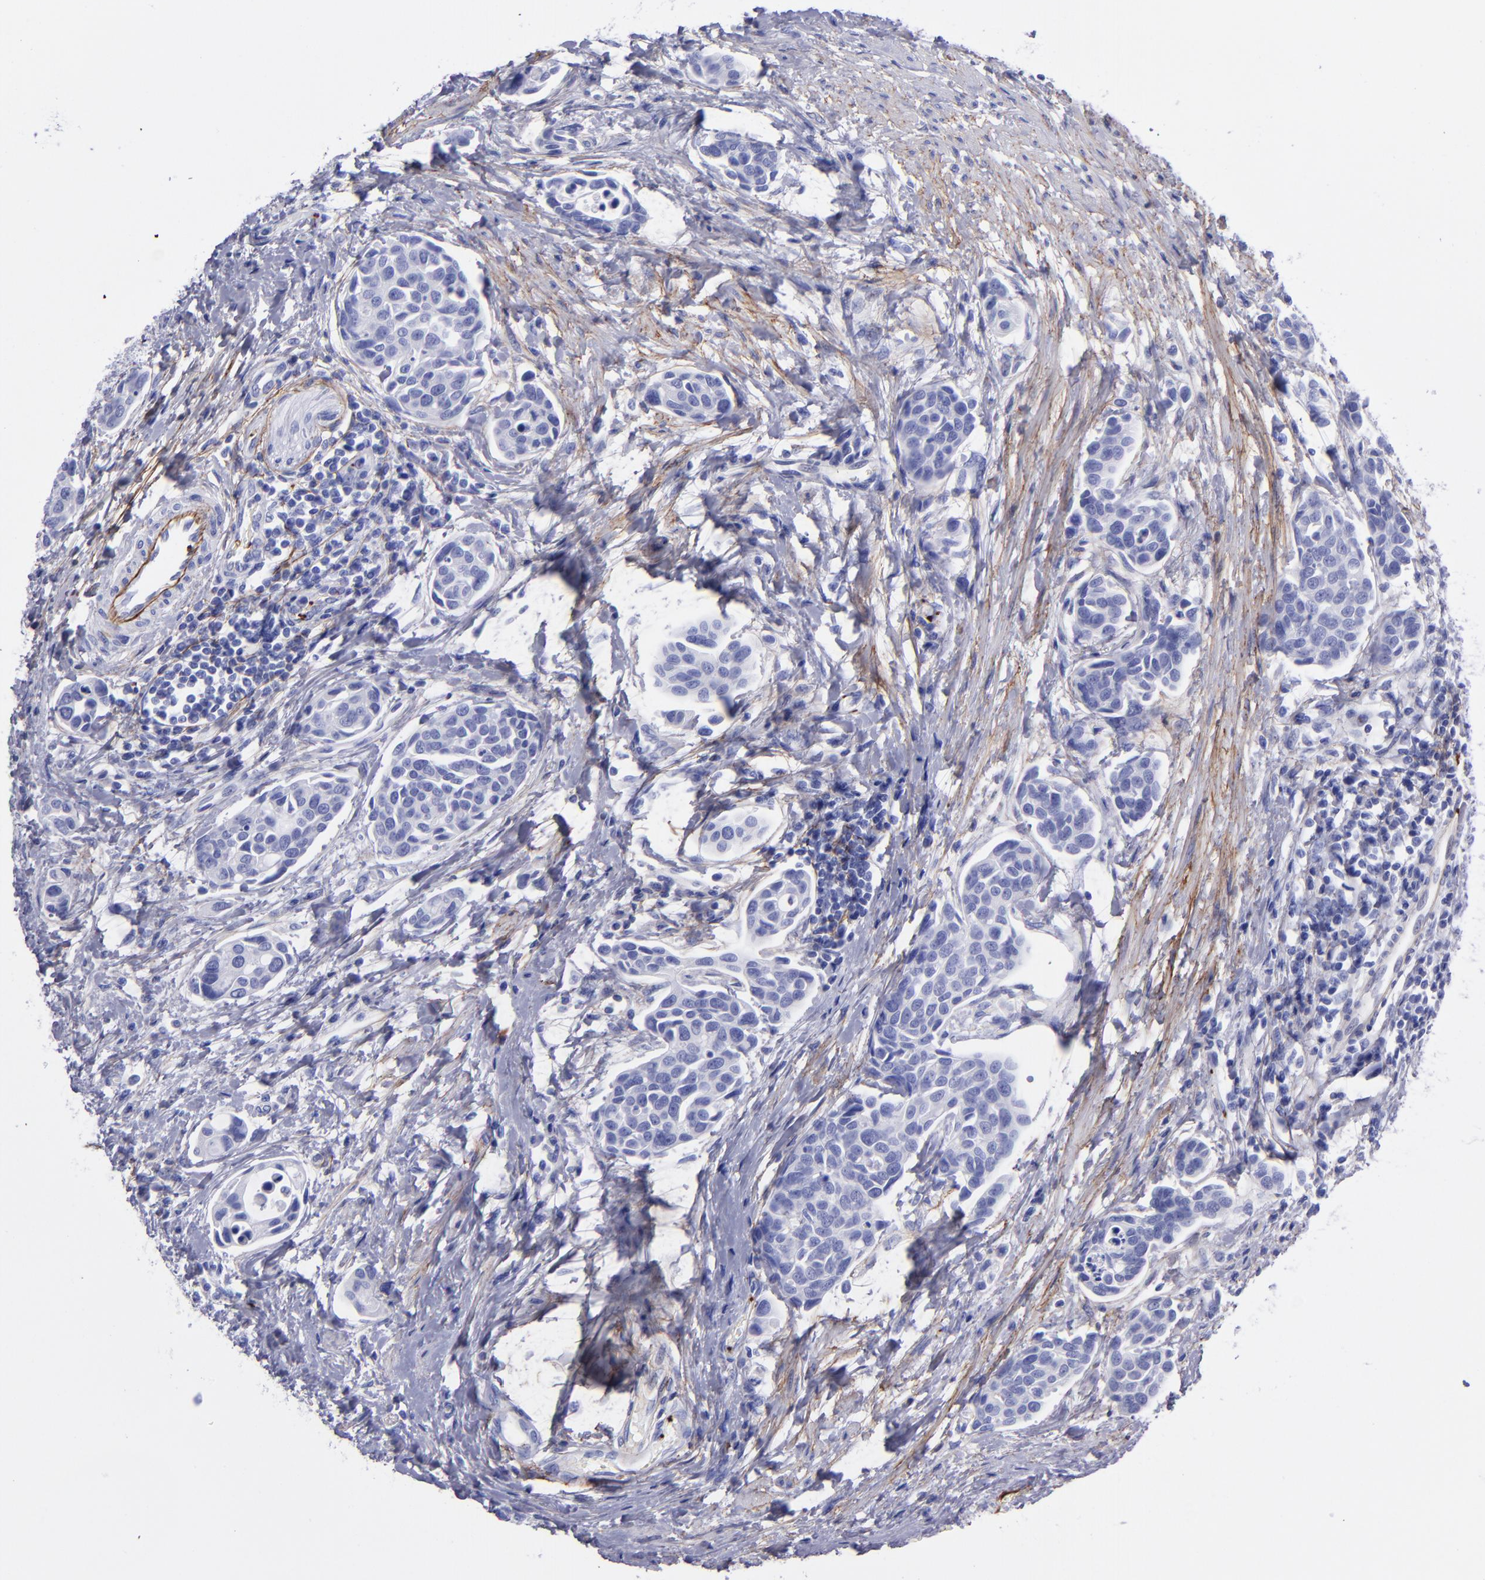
{"staining": {"intensity": "negative", "quantity": "none", "location": "none"}, "tissue": "urothelial cancer", "cell_type": "Tumor cells", "image_type": "cancer", "snomed": [{"axis": "morphology", "description": "Urothelial carcinoma, High grade"}, {"axis": "topography", "description": "Urinary bladder"}], "caption": "Urothelial cancer was stained to show a protein in brown. There is no significant positivity in tumor cells.", "gene": "EFCAB13", "patient": {"sex": "male", "age": 78}}